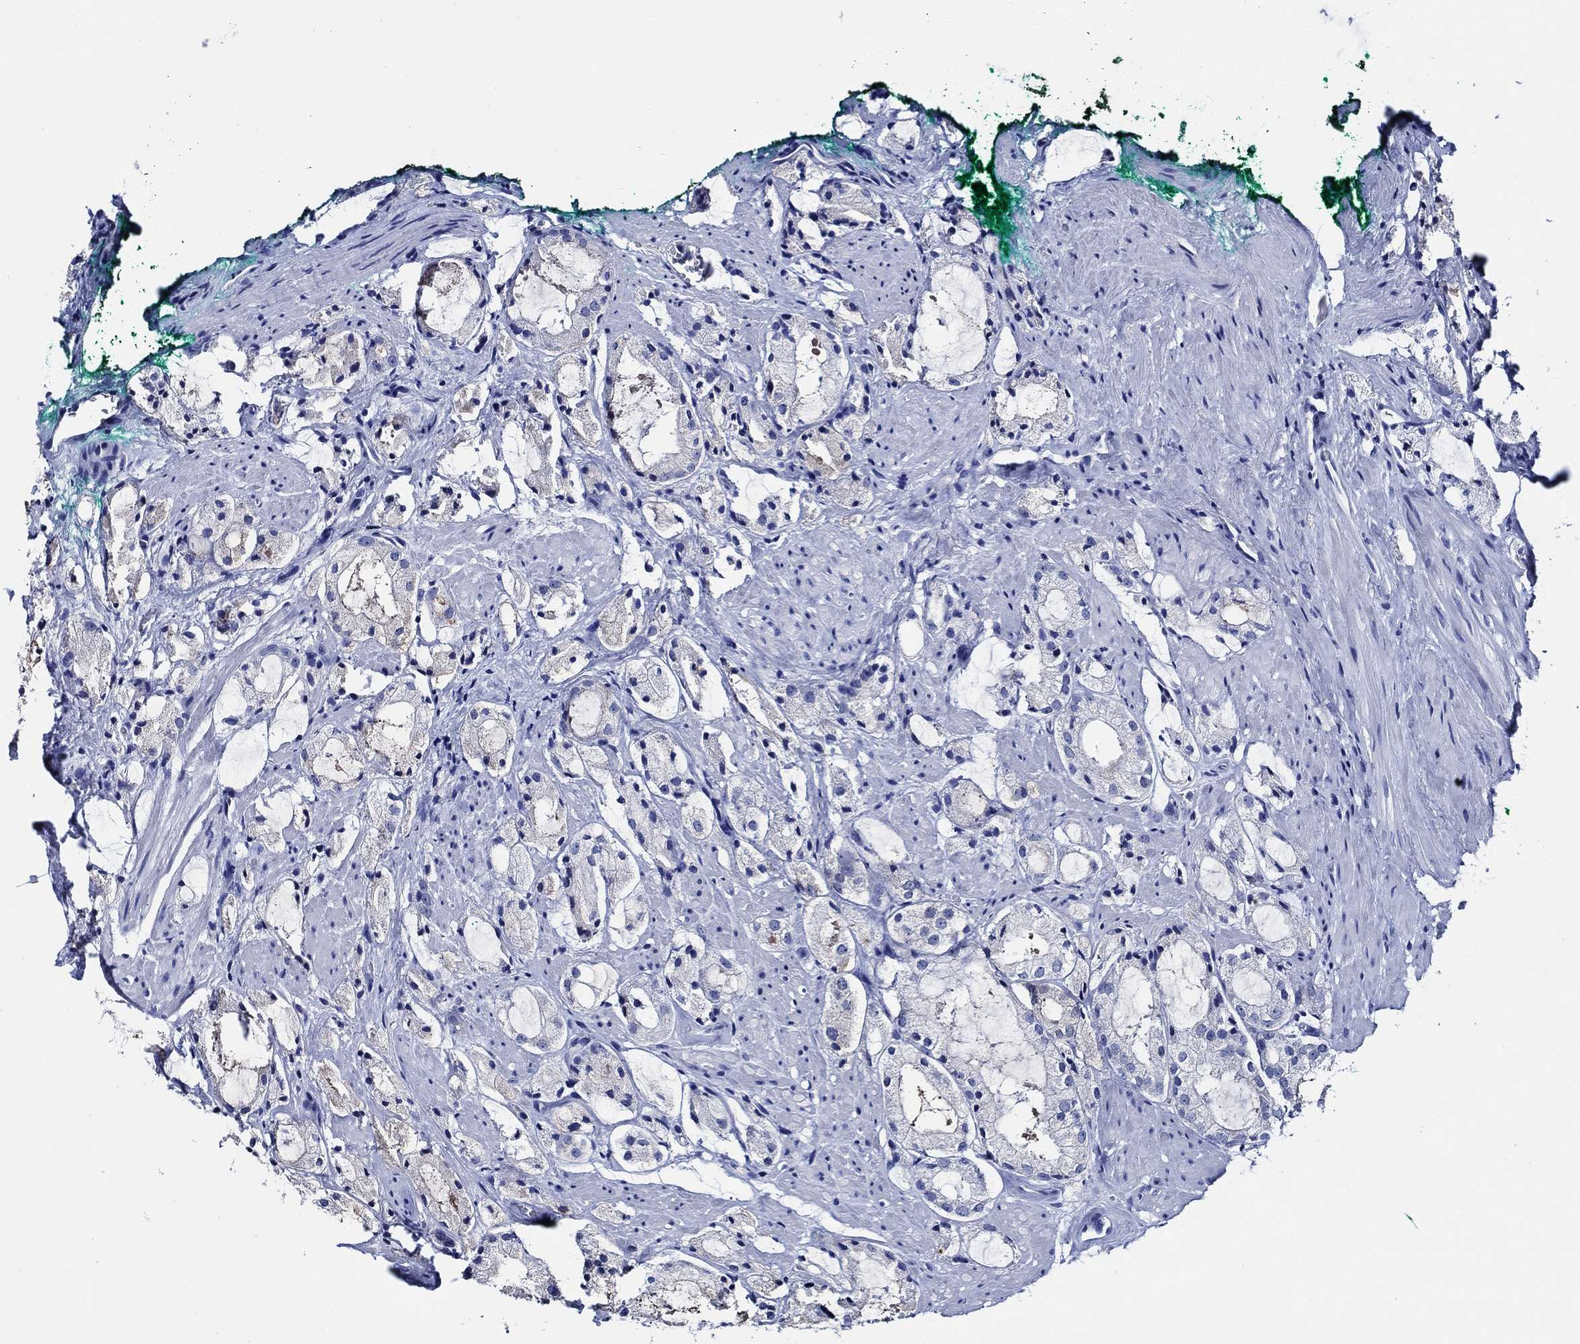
{"staining": {"intensity": "negative", "quantity": "none", "location": "none"}, "tissue": "prostate cancer", "cell_type": "Tumor cells", "image_type": "cancer", "snomed": [{"axis": "morphology", "description": "Adenocarcinoma, NOS"}, {"axis": "morphology", "description": "Adenocarcinoma, High grade"}, {"axis": "topography", "description": "Prostate"}], "caption": "Prostate cancer (adenocarcinoma) stained for a protein using IHC shows no expression tumor cells.", "gene": "WDR62", "patient": {"sex": "male", "age": 64}}